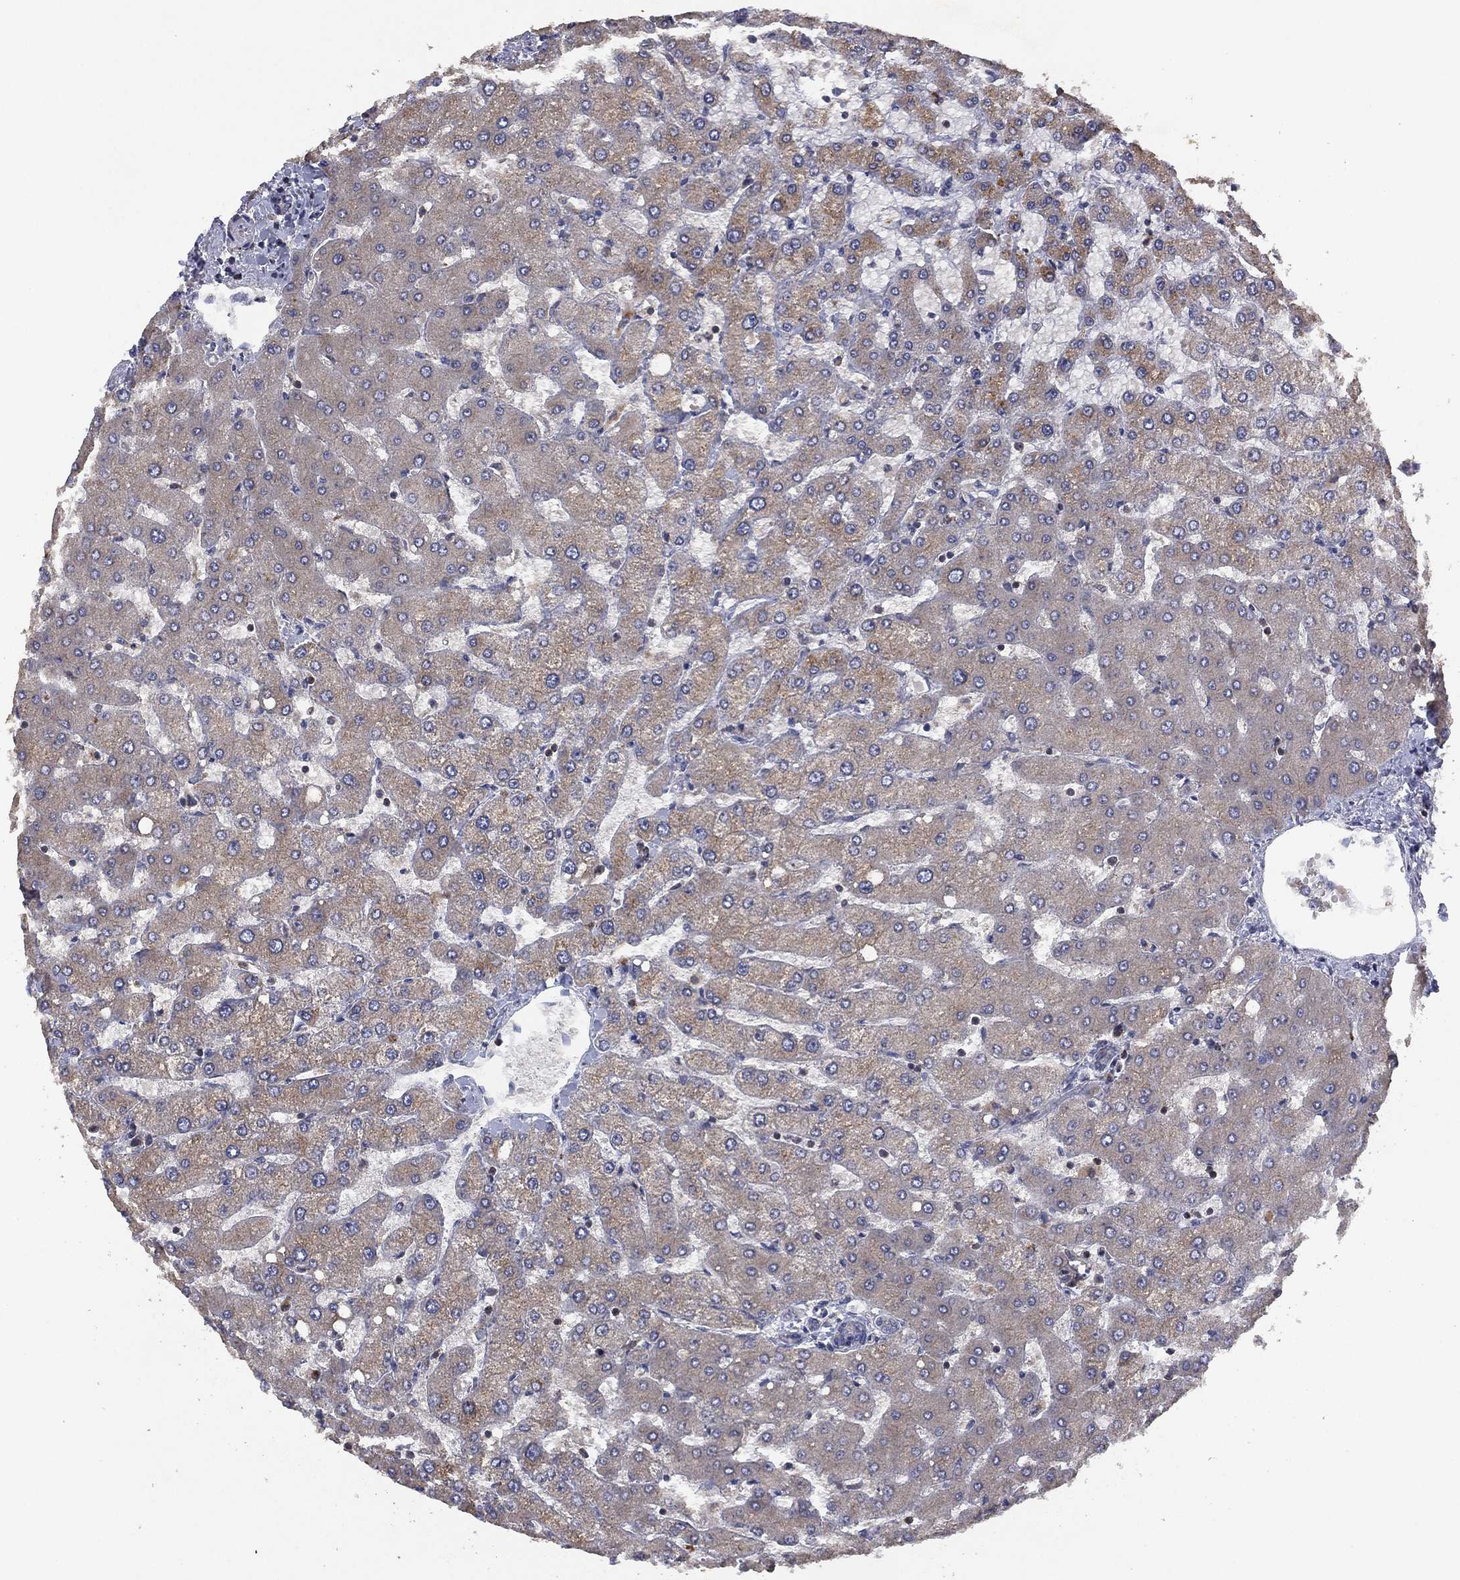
{"staining": {"intensity": "negative", "quantity": "none", "location": "none"}, "tissue": "liver", "cell_type": "Cholangiocytes", "image_type": "normal", "snomed": [{"axis": "morphology", "description": "Normal tissue, NOS"}, {"axis": "topography", "description": "Liver"}], "caption": "DAB (3,3'-diaminobenzidine) immunohistochemical staining of normal liver shows no significant expression in cholangiocytes.", "gene": "DOCK8", "patient": {"sex": "female", "age": 54}}